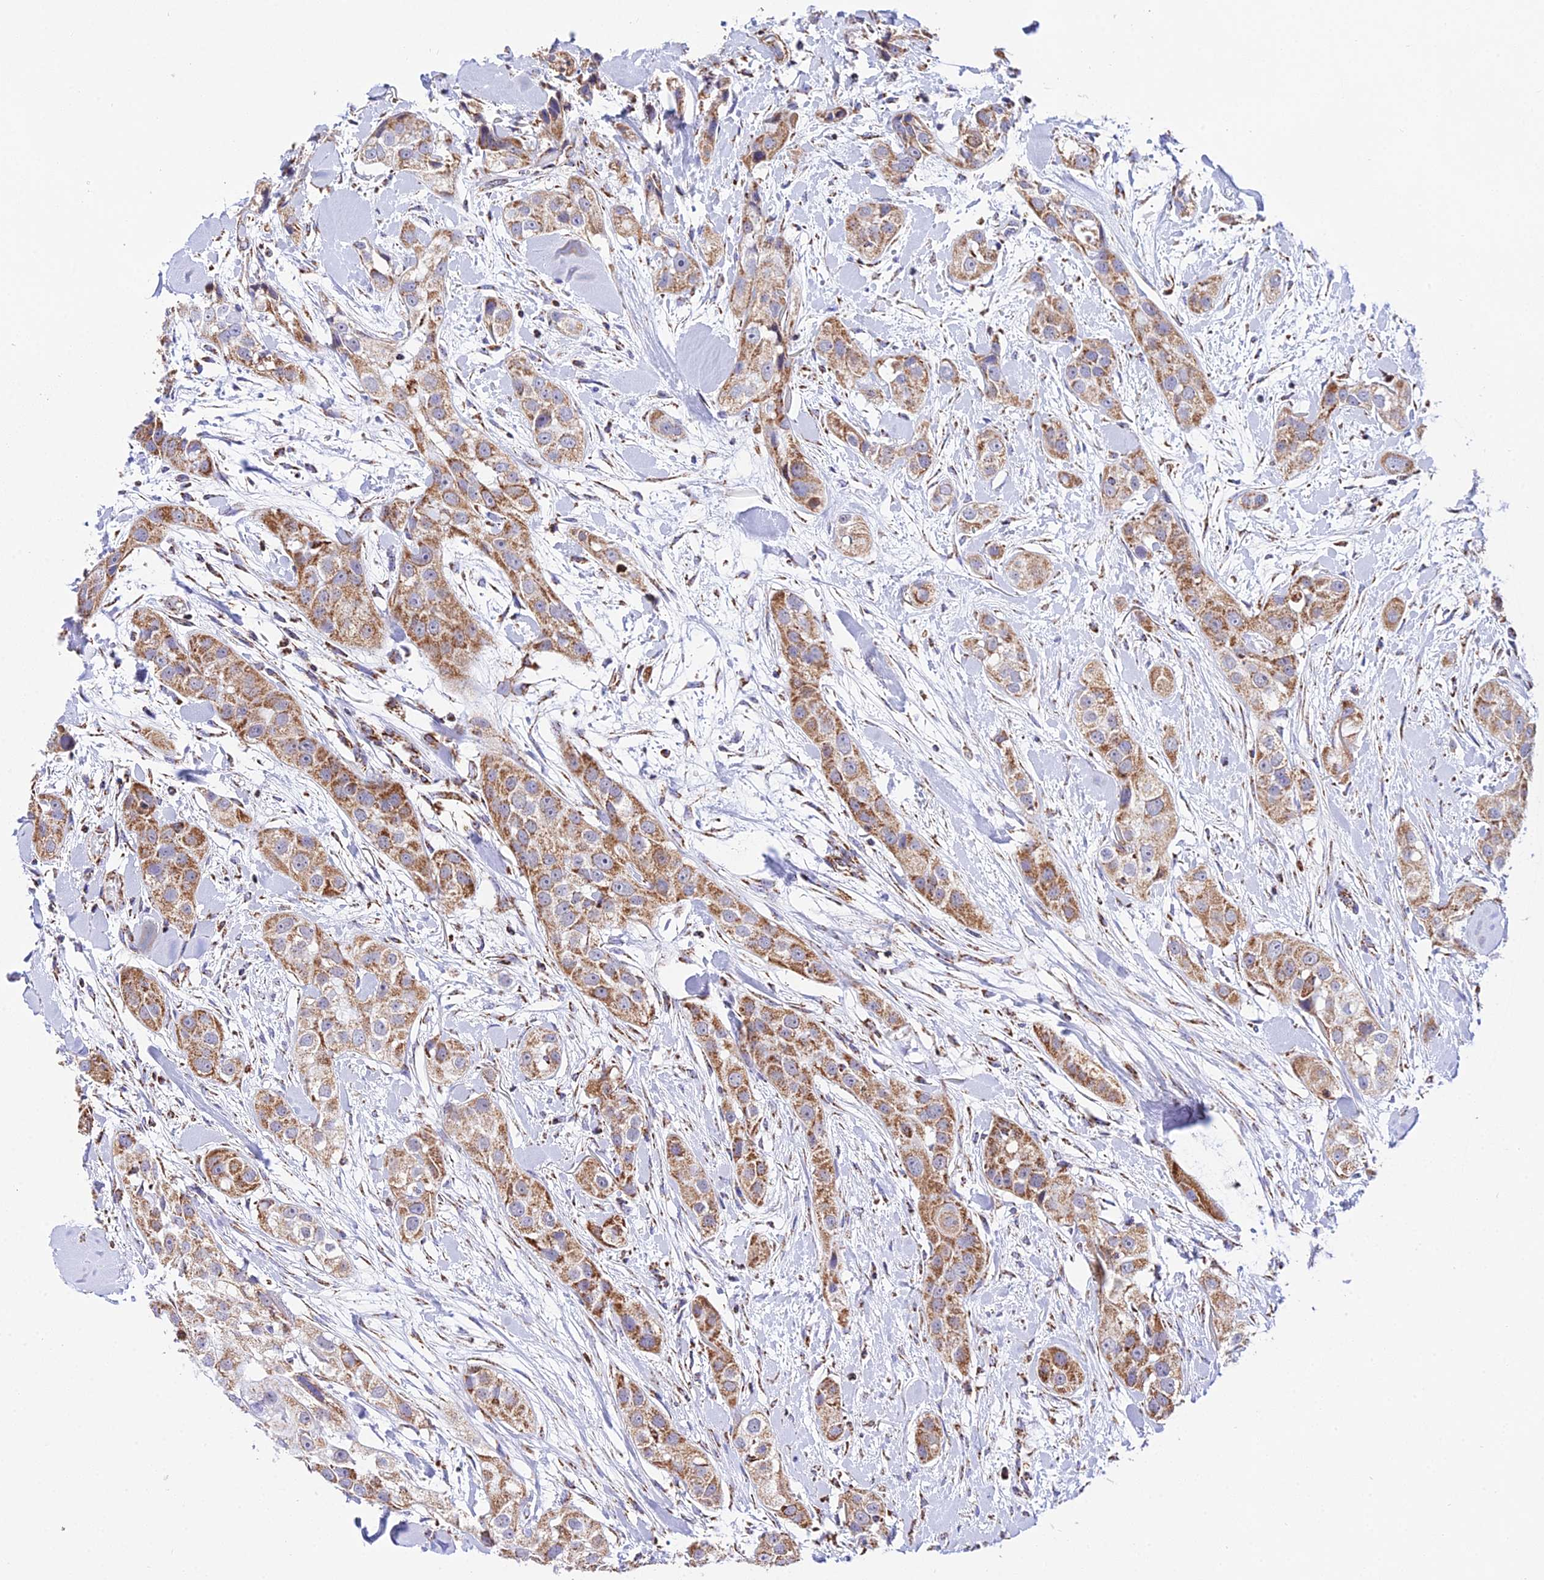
{"staining": {"intensity": "moderate", "quantity": ">75%", "location": "cytoplasmic/membranous"}, "tissue": "head and neck cancer", "cell_type": "Tumor cells", "image_type": "cancer", "snomed": [{"axis": "morphology", "description": "Normal tissue, NOS"}, {"axis": "morphology", "description": "Squamous cell carcinoma, NOS"}, {"axis": "topography", "description": "Skeletal muscle"}, {"axis": "topography", "description": "Head-Neck"}], "caption": "Protein staining by immunohistochemistry displays moderate cytoplasmic/membranous staining in approximately >75% of tumor cells in squamous cell carcinoma (head and neck).", "gene": "ATP5PD", "patient": {"sex": "male", "age": 51}}